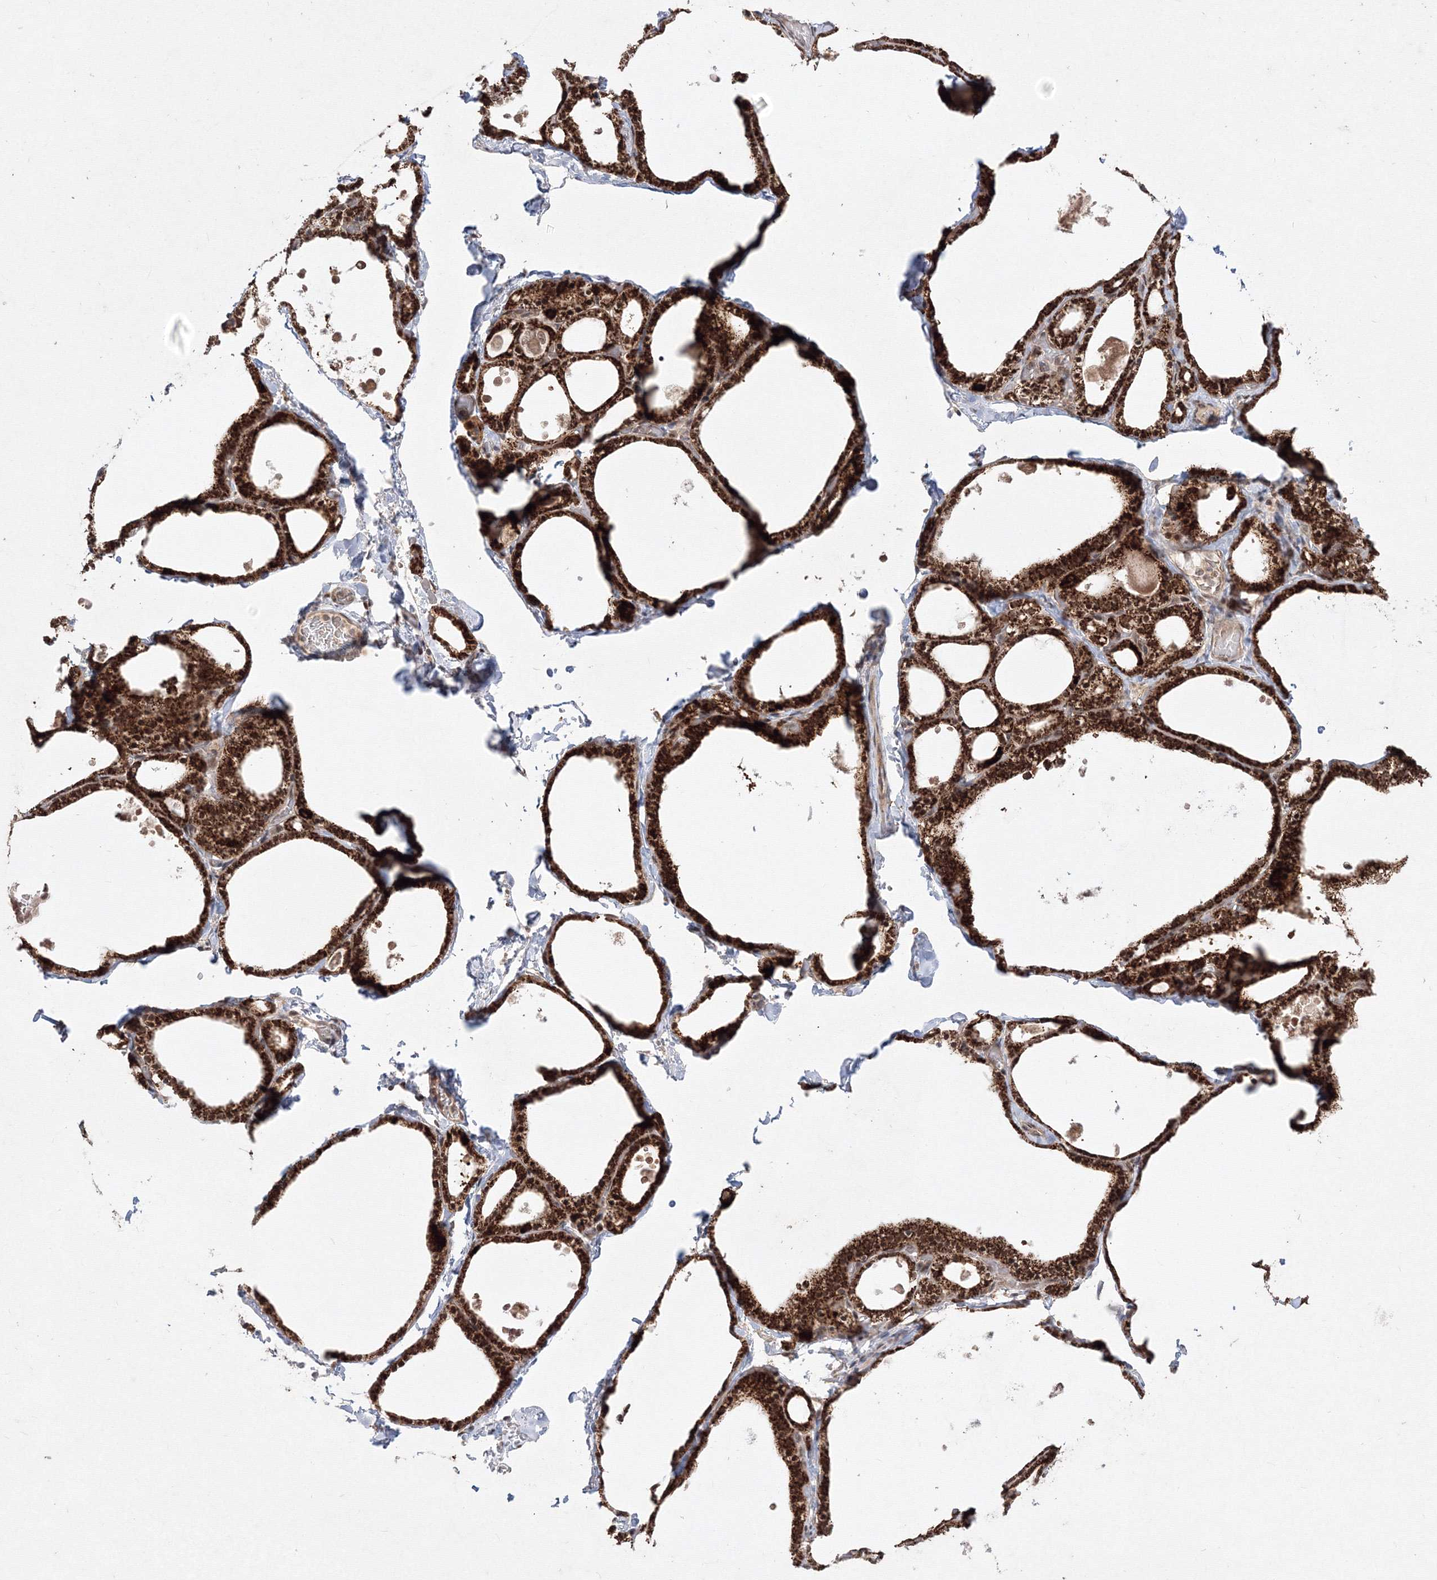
{"staining": {"intensity": "strong", "quantity": ">75%", "location": "cytoplasmic/membranous,nuclear"}, "tissue": "thyroid gland", "cell_type": "Glandular cells", "image_type": "normal", "snomed": [{"axis": "morphology", "description": "Normal tissue, NOS"}, {"axis": "topography", "description": "Thyroid gland"}], "caption": "High-power microscopy captured an IHC histopathology image of unremarkable thyroid gland, revealing strong cytoplasmic/membranous,nuclear staining in about >75% of glandular cells. (IHC, brightfield microscopy, high magnification).", "gene": "COPS4", "patient": {"sex": "male", "age": 56}}